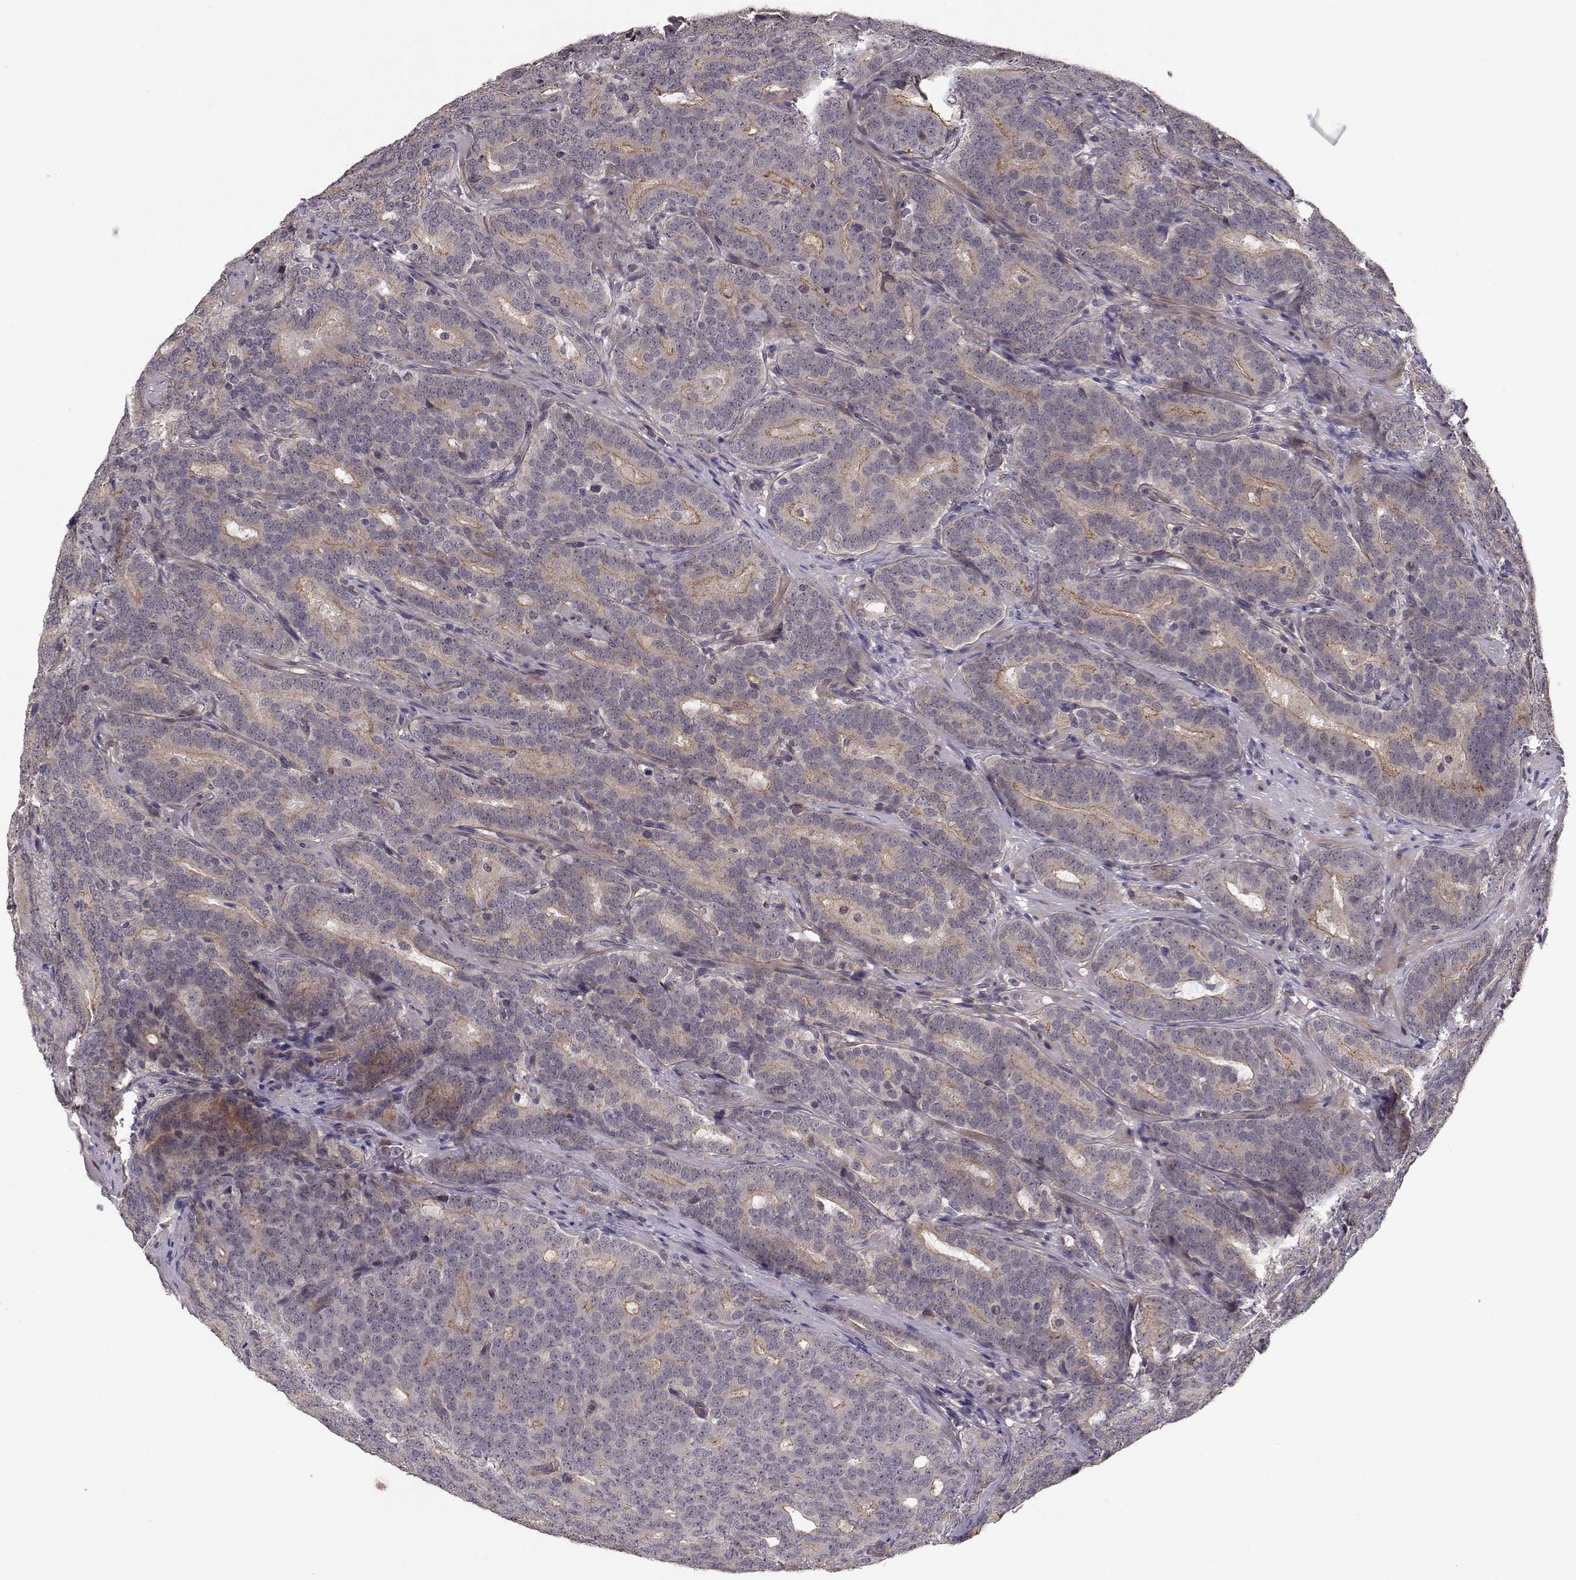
{"staining": {"intensity": "moderate", "quantity": "<25%", "location": "cytoplasmic/membranous"}, "tissue": "prostate cancer", "cell_type": "Tumor cells", "image_type": "cancer", "snomed": [{"axis": "morphology", "description": "Adenocarcinoma, NOS"}, {"axis": "topography", "description": "Prostate"}], "caption": "IHC image of human prostate cancer stained for a protein (brown), which reveals low levels of moderate cytoplasmic/membranous expression in approximately <25% of tumor cells.", "gene": "PLEKHG3", "patient": {"sex": "male", "age": 71}}